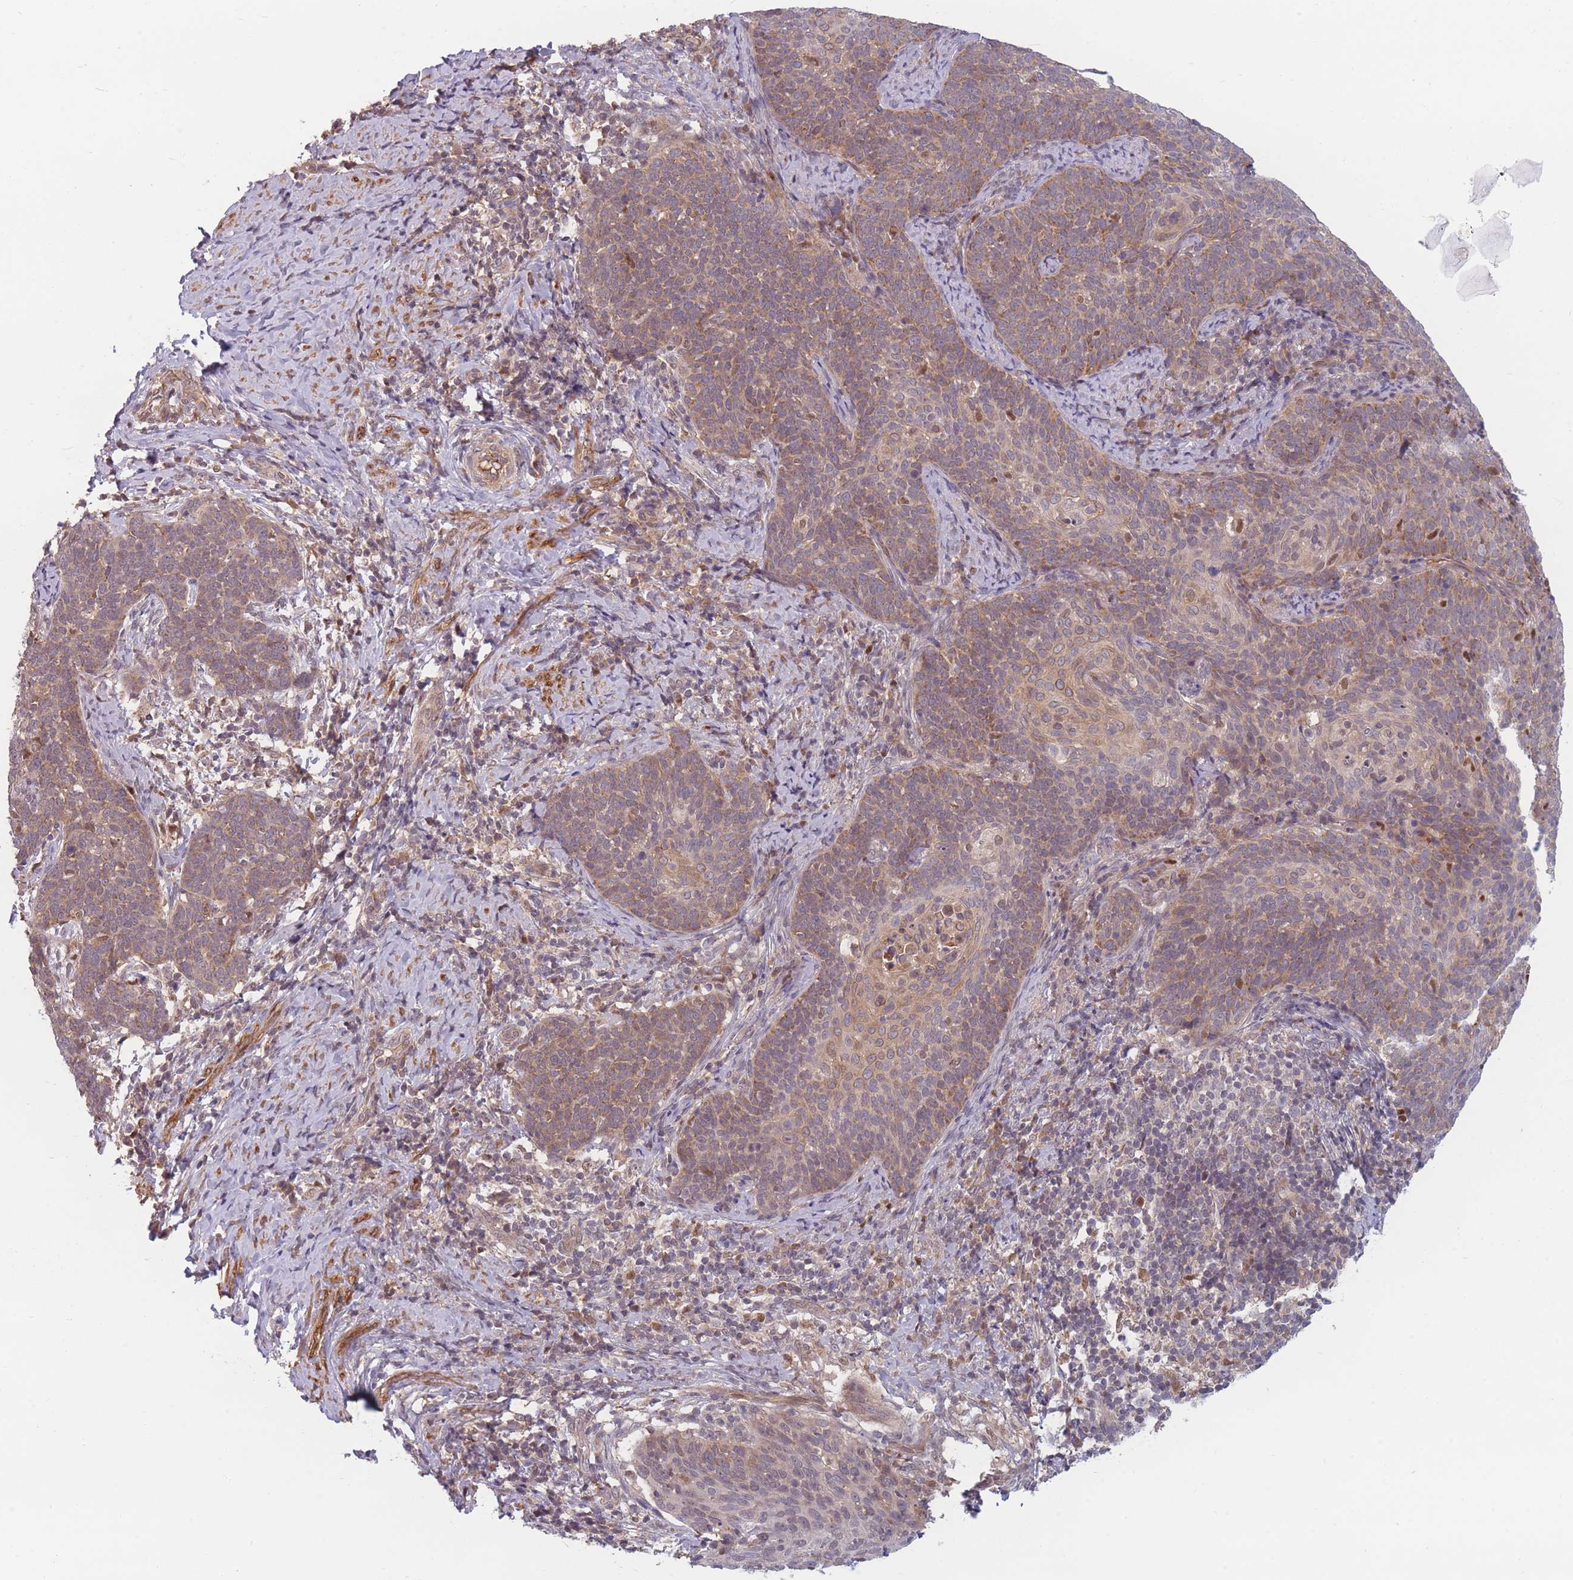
{"staining": {"intensity": "moderate", "quantity": ">75%", "location": "cytoplasmic/membranous"}, "tissue": "cervical cancer", "cell_type": "Tumor cells", "image_type": "cancer", "snomed": [{"axis": "morphology", "description": "Normal tissue, NOS"}, {"axis": "morphology", "description": "Squamous cell carcinoma, NOS"}, {"axis": "topography", "description": "Cervix"}], "caption": "Cervical cancer was stained to show a protein in brown. There is medium levels of moderate cytoplasmic/membranous expression in approximately >75% of tumor cells.", "gene": "FAM153A", "patient": {"sex": "female", "age": 39}}